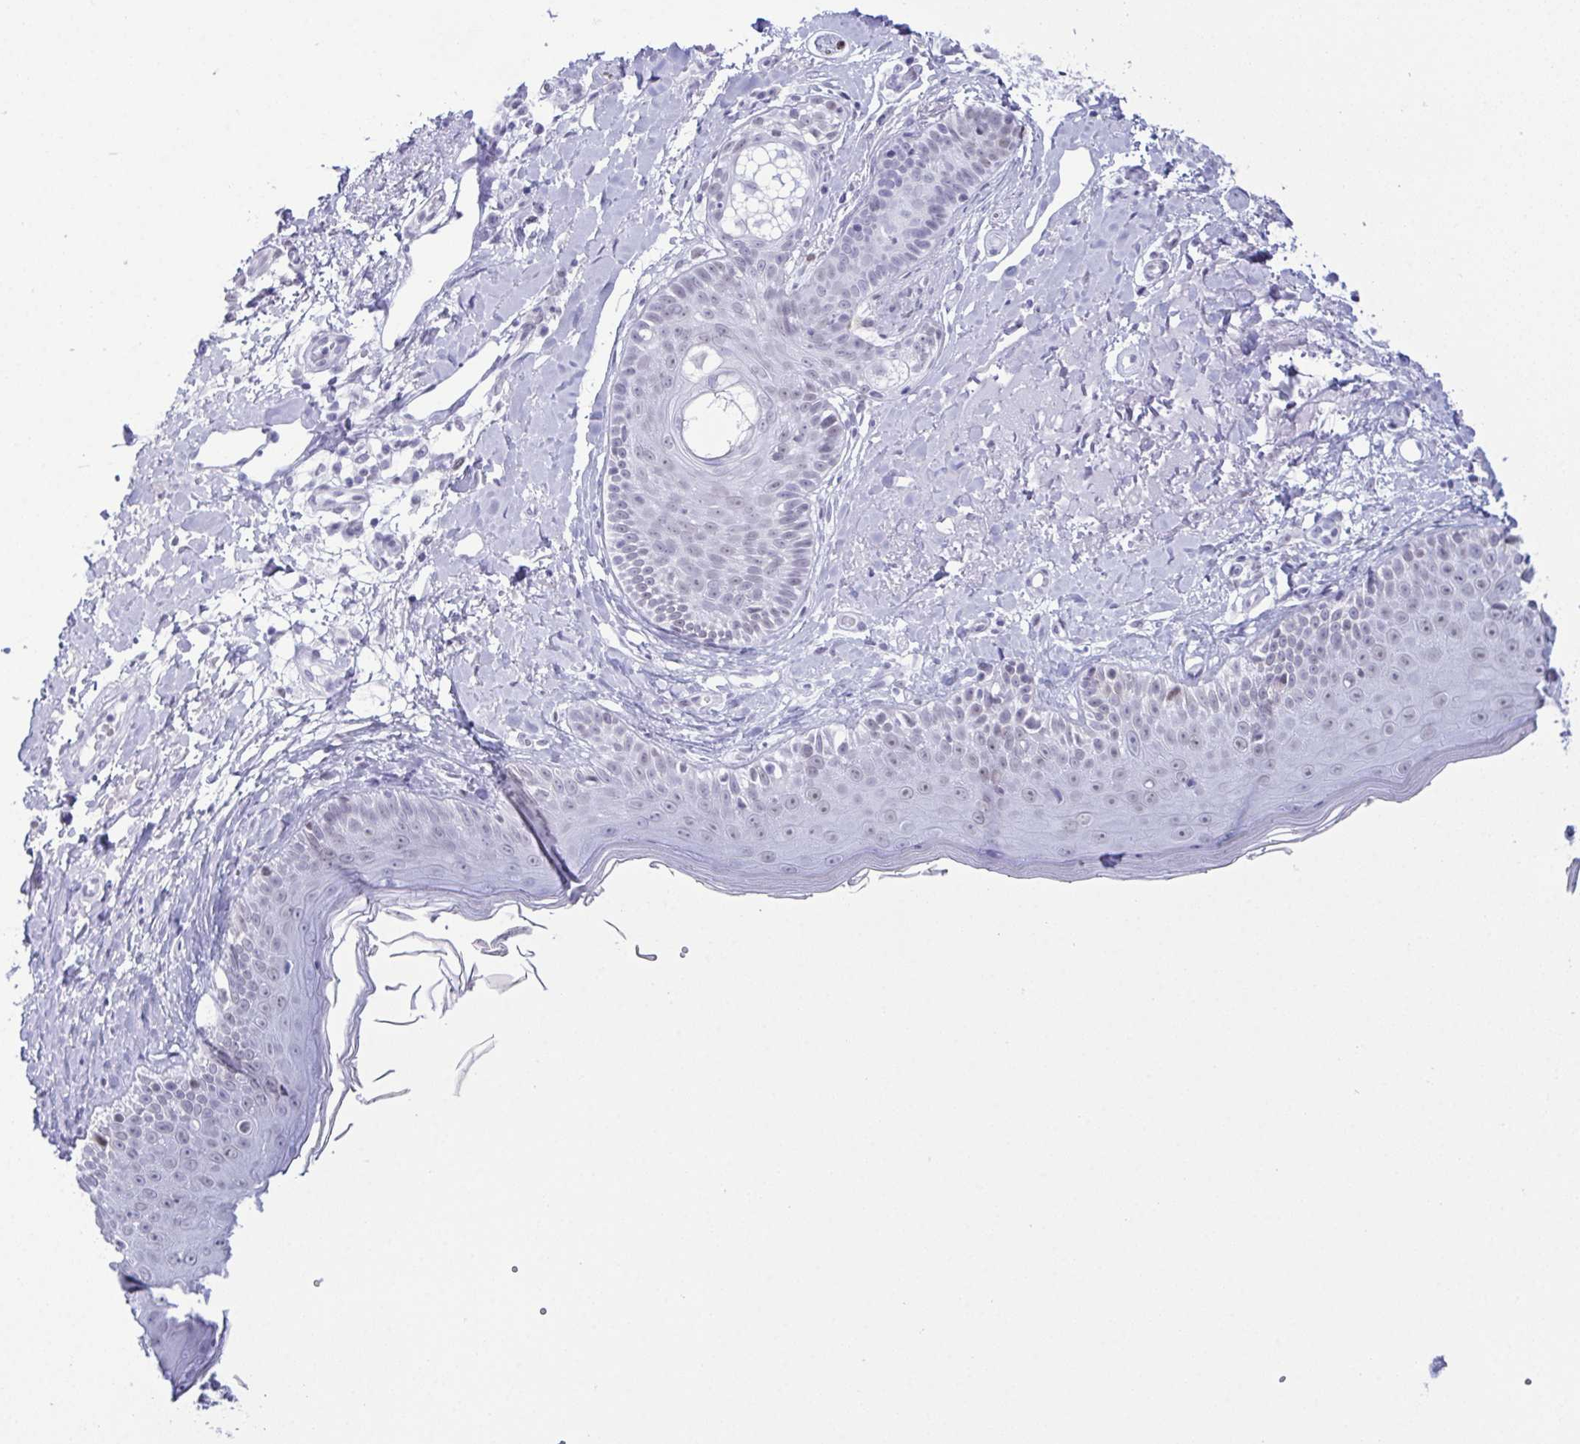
{"staining": {"intensity": "negative", "quantity": "none", "location": "none"}, "tissue": "skin", "cell_type": "Fibroblasts", "image_type": "normal", "snomed": [{"axis": "morphology", "description": "Normal tissue, NOS"}, {"axis": "topography", "description": "Skin"}], "caption": "This is an immunohistochemistry (IHC) image of unremarkable skin. There is no expression in fibroblasts.", "gene": "SUGP2", "patient": {"sex": "male", "age": 73}}